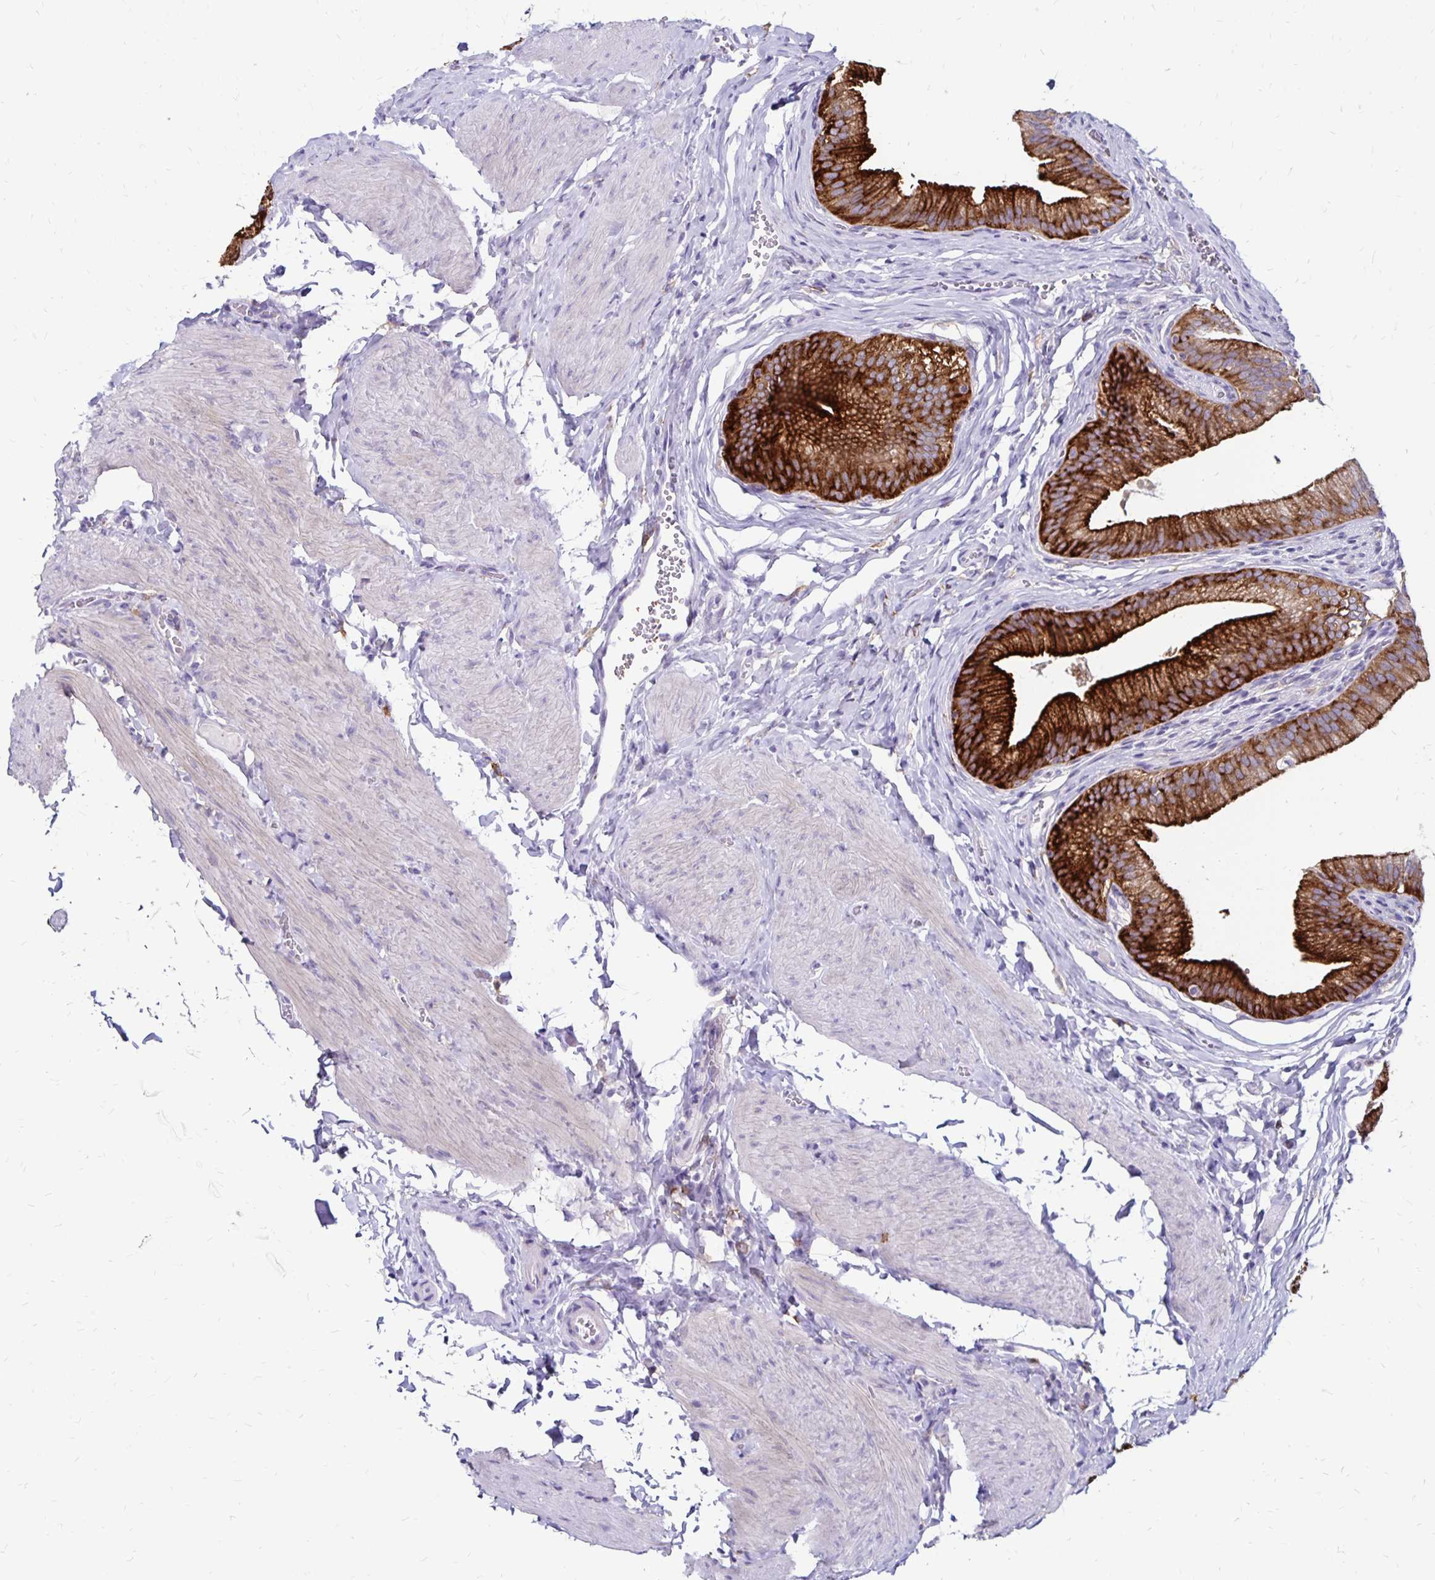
{"staining": {"intensity": "strong", "quantity": ">75%", "location": "cytoplasmic/membranous"}, "tissue": "gallbladder", "cell_type": "Glandular cells", "image_type": "normal", "snomed": [{"axis": "morphology", "description": "Normal tissue, NOS"}, {"axis": "topography", "description": "Gallbladder"}, {"axis": "topography", "description": "Peripheral nerve tissue"}], "caption": "Approximately >75% of glandular cells in benign human gallbladder display strong cytoplasmic/membranous protein staining as visualized by brown immunohistochemical staining.", "gene": "TNS3", "patient": {"sex": "male", "age": 17}}